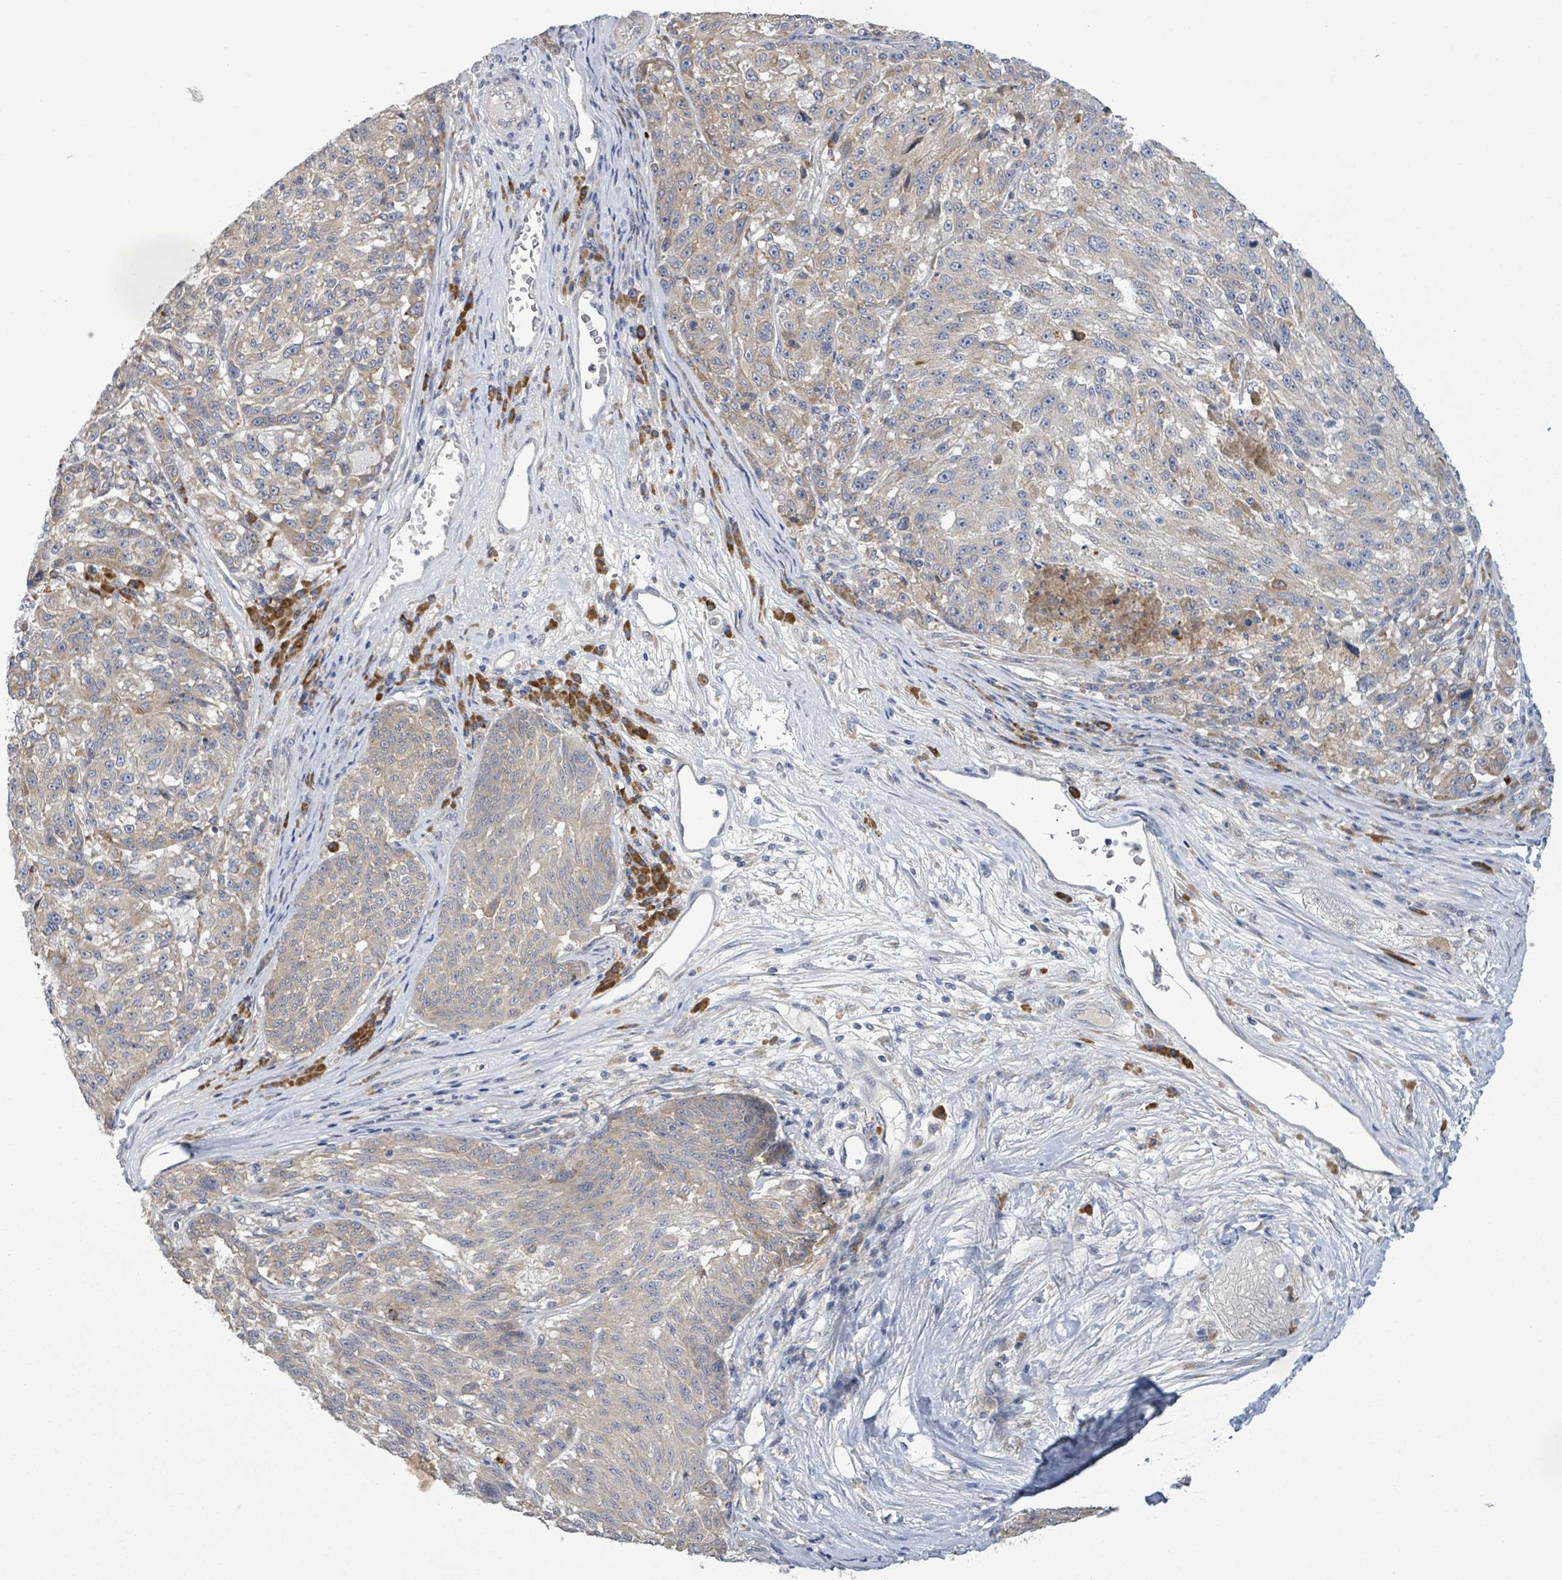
{"staining": {"intensity": "weak", "quantity": "<25%", "location": "cytoplasmic/membranous"}, "tissue": "melanoma", "cell_type": "Tumor cells", "image_type": "cancer", "snomed": [{"axis": "morphology", "description": "Malignant melanoma, NOS"}, {"axis": "topography", "description": "Skin"}], "caption": "DAB immunohistochemical staining of melanoma displays no significant staining in tumor cells.", "gene": "ATP13A1", "patient": {"sex": "male", "age": 53}}